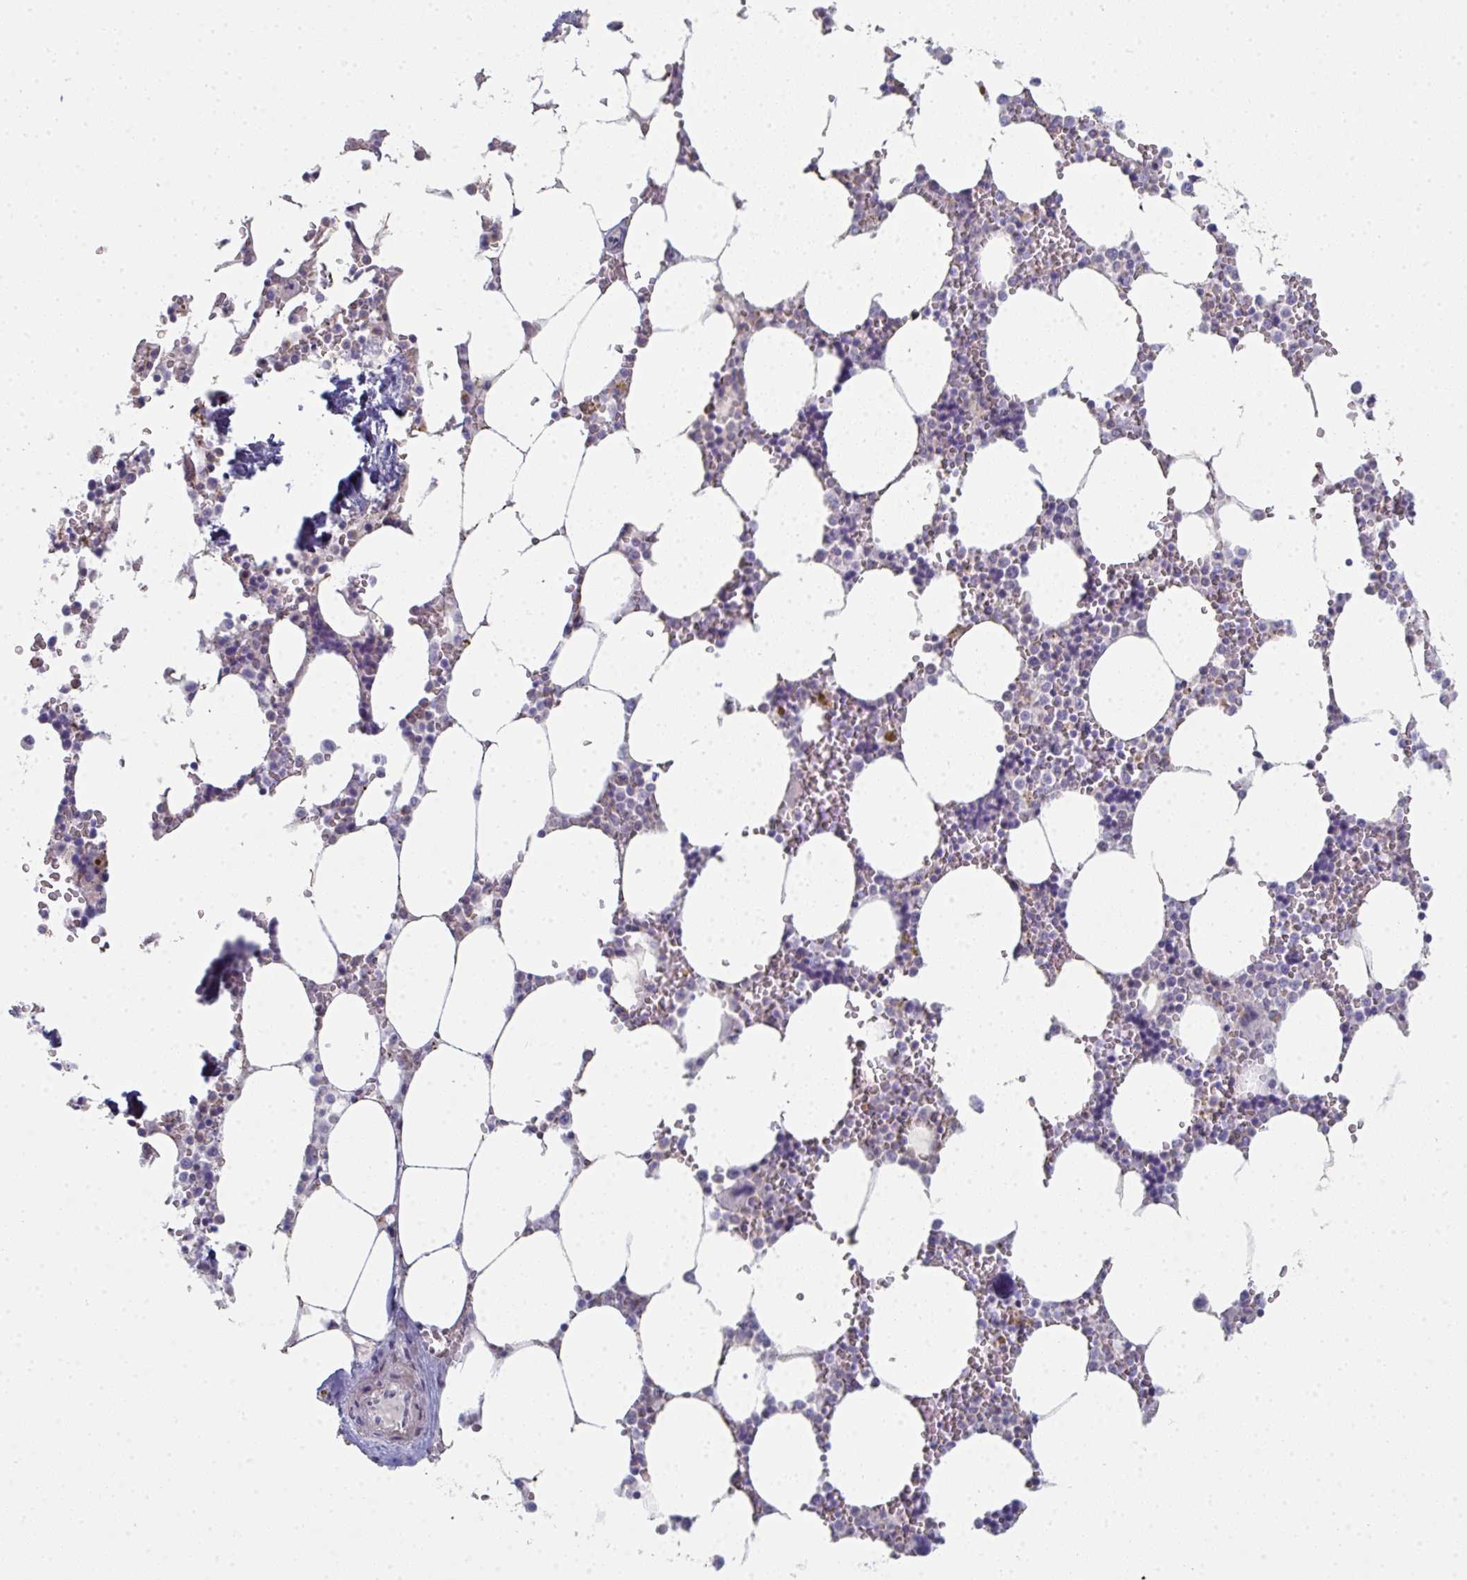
{"staining": {"intensity": "negative", "quantity": "none", "location": "none"}, "tissue": "bone marrow", "cell_type": "Hematopoietic cells", "image_type": "normal", "snomed": [{"axis": "morphology", "description": "Normal tissue, NOS"}, {"axis": "topography", "description": "Bone marrow"}], "caption": "Bone marrow was stained to show a protein in brown. There is no significant staining in hematopoietic cells.", "gene": "A1CF", "patient": {"sex": "male", "age": 64}}